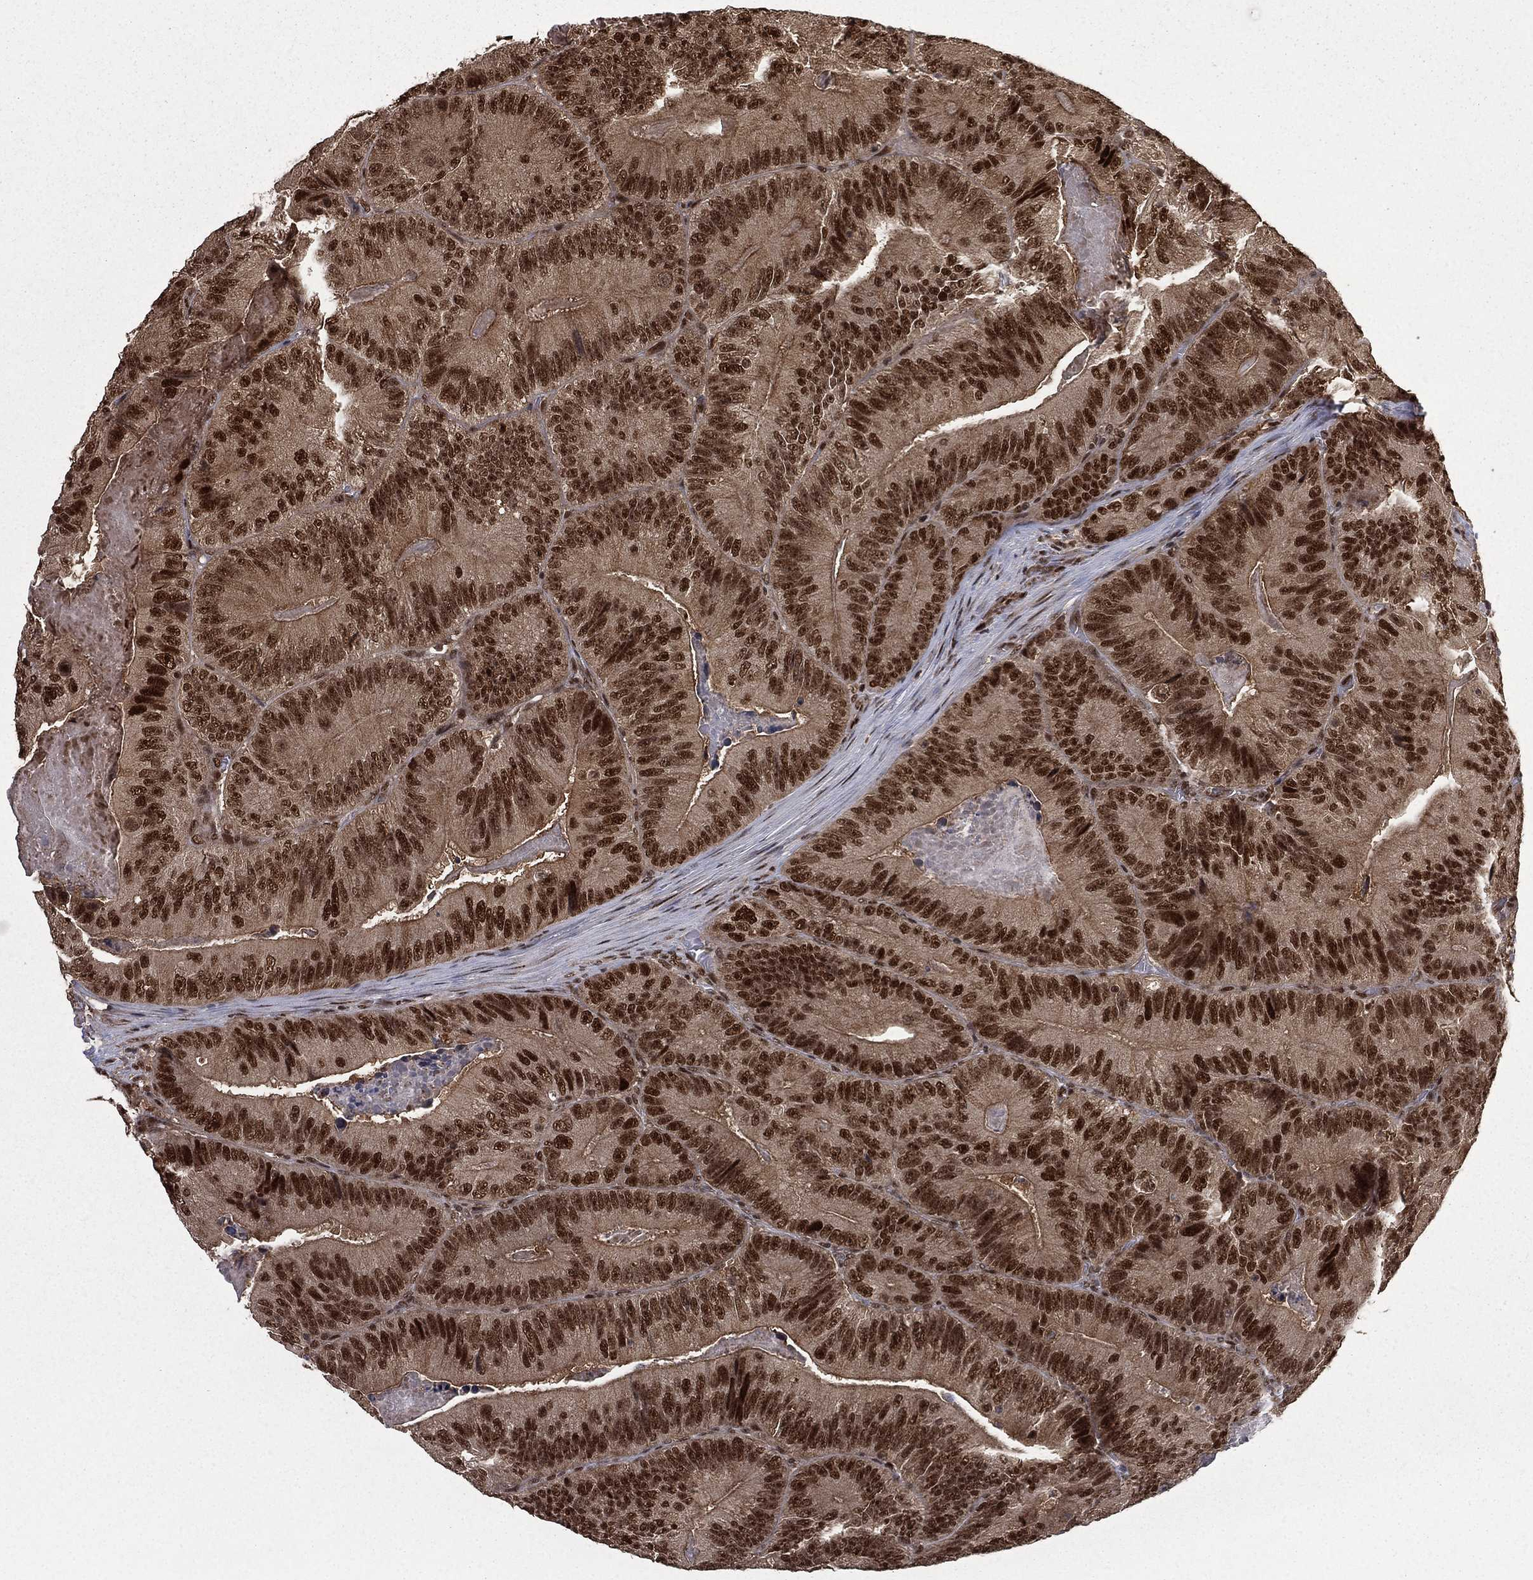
{"staining": {"intensity": "strong", "quantity": ">75%", "location": "nuclear"}, "tissue": "colorectal cancer", "cell_type": "Tumor cells", "image_type": "cancer", "snomed": [{"axis": "morphology", "description": "Adenocarcinoma, NOS"}, {"axis": "topography", "description": "Colon"}], "caption": "Human colorectal adenocarcinoma stained with a brown dye displays strong nuclear positive expression in about >75% of tumor cells.", "gene": "JMJD6", "patient": {"sex": "female", "age": 86}}